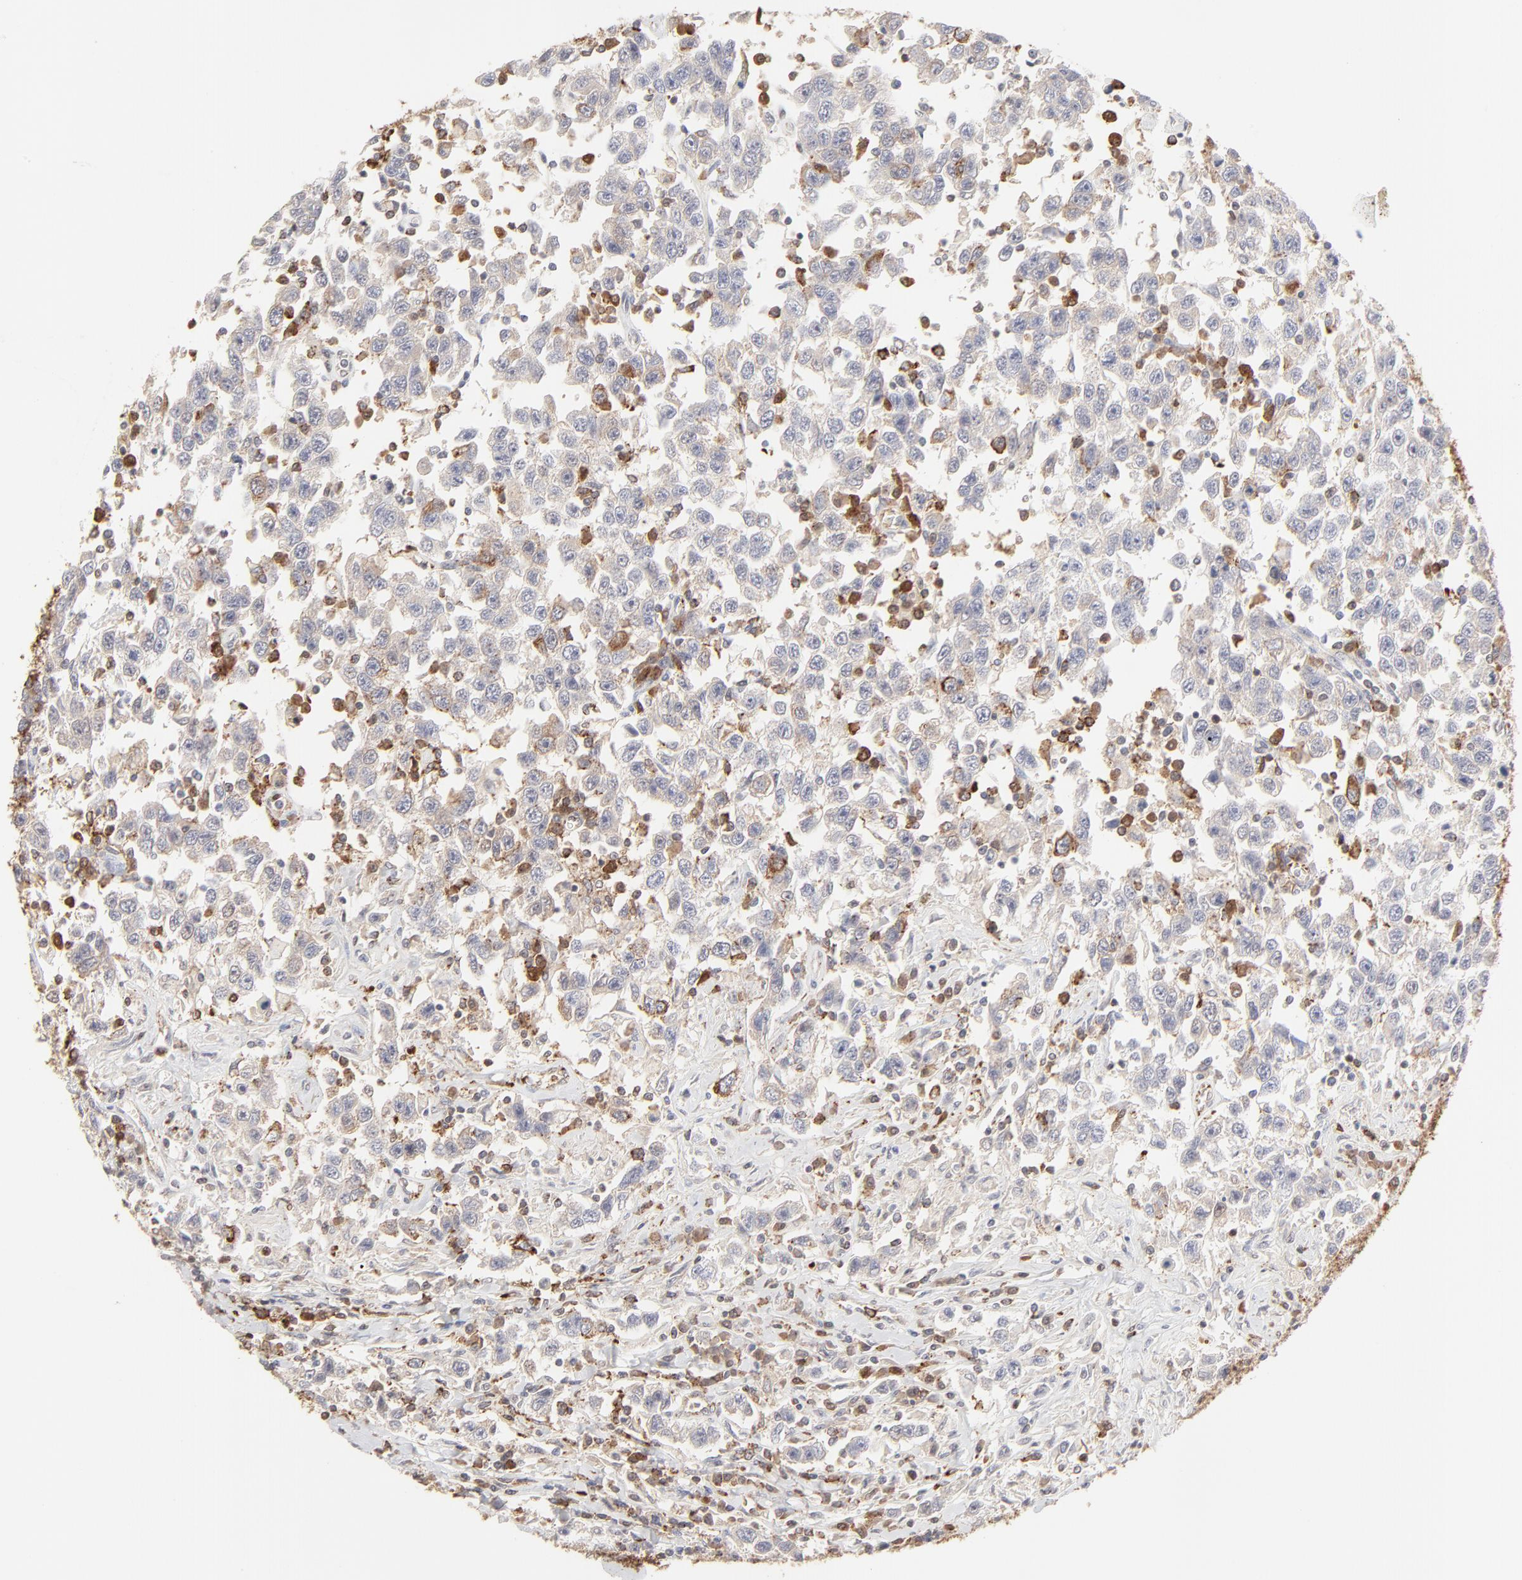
{"staining": {"intensity": "negative", "quantity": "none", "location": "none"}, "tissue": "testis cancer", "cell_type": "Tumor cells", "image_type": "cancer", "snomed": [{"axis": "morphology", "description": "Seminoma, NOS"}, {"axis": "topography", "description": "Testis"}], "caption": "Human testis seminoma stained for a protein using IHC reveals no staining in tumor cells.", "gene": "CDK6", "patient": {"sex": "male", "age": 41}}